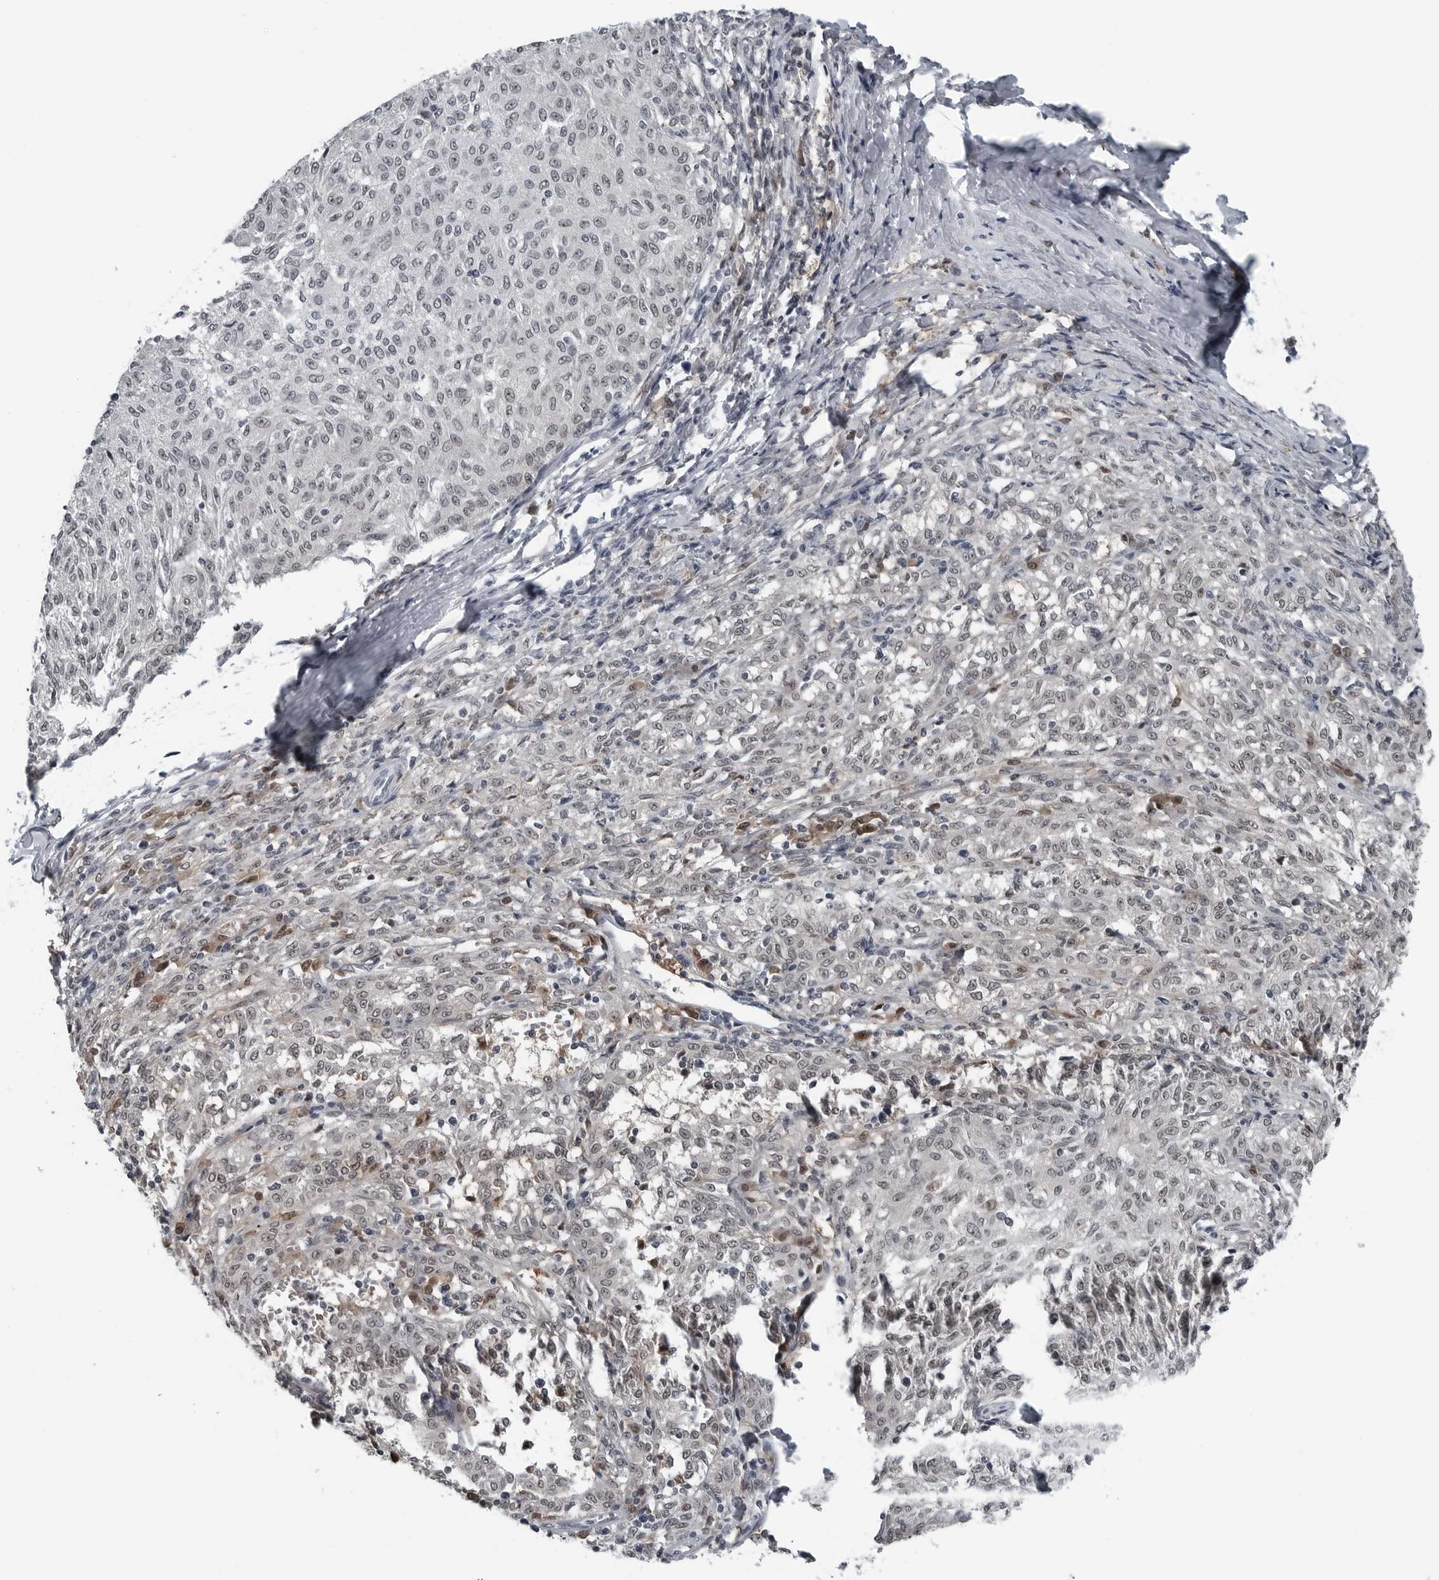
{"staining": {"intensity": "moderate", "quantity": "25%-75%", "location": "nuclear"}, "tissue": "melanoma", "cell_type": "Tumor cells", "image_type": "cancer", "snomed": [{"axis": "morphology", "description": "Malignant melanoma, NOS"}, {"axis": "topography", "description": "Skin"}], "caption": "Brown immunohistochemical staining in malignant melanoma exhibits moderate nuclear staining in approximately 25%-75% of tumor cells. The staining was performed using DAB (3,3'-diaminobenzidine) to visualize the protein expression in brown, while the nuclei were stained in blue with hematoxylin (Magnification: 20x).", "gene": "AKR1A1", "patient": {"sex": "female", "age": 72}}